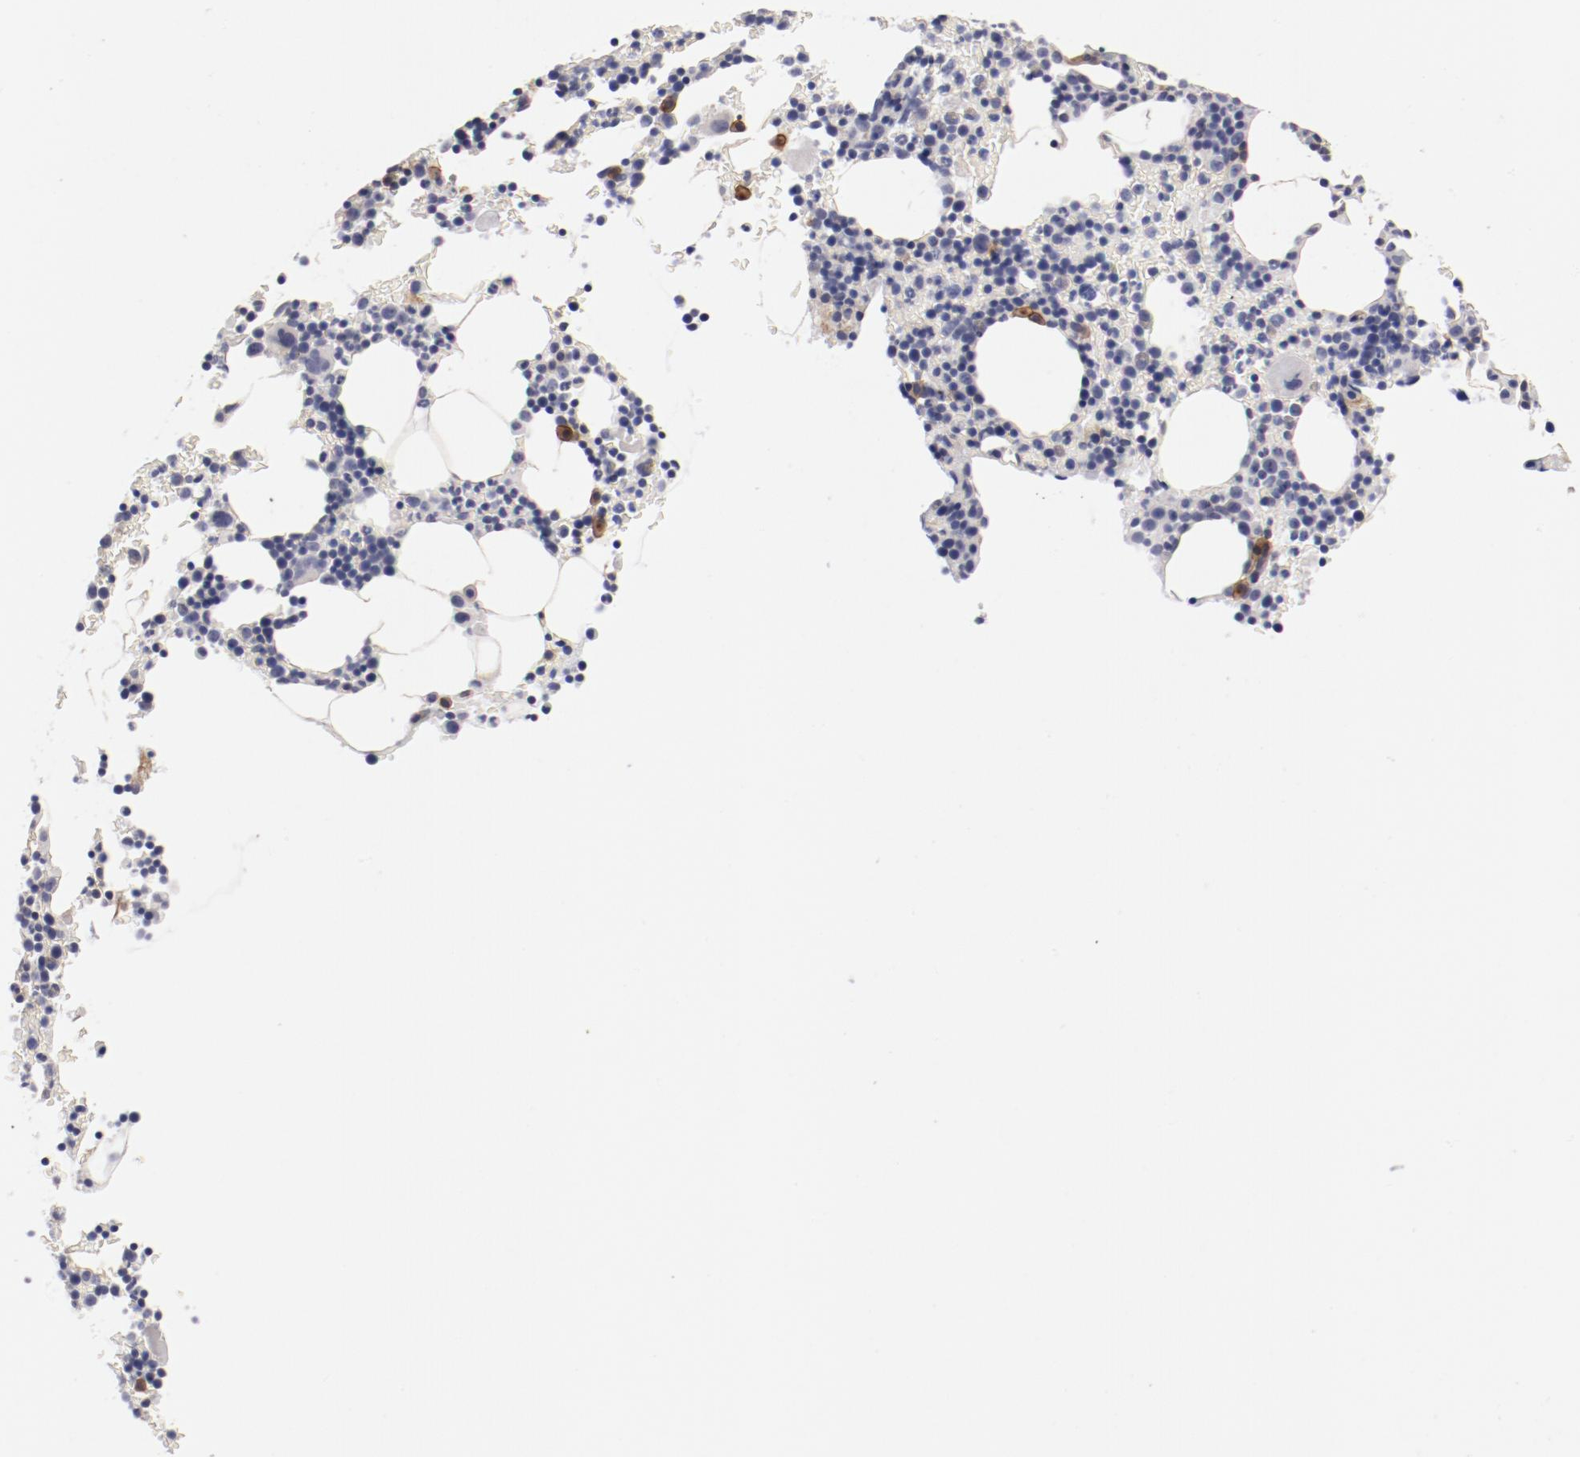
{"staining": {"intensity": "strong", "quantity": "<25%", "location": "cytoplasmic/membranous"}, "tissue": "bone marrow", "cell_type": "Hematopoietic cells", "image_type": "normal", "snomed": [{"axis": "morphology", "description": "Normal tissue, NOS"}, {"axis": "topography", "description": "Bone marrow"}], "caption": "Brown immunohistochemical staining in benign human bone marrow exhibits strong cytoplasmic/membranous staining in about <25% of hematopoietic cells.", "gene": "LAX1", "patient": {"sex": "female", "age": 78}}